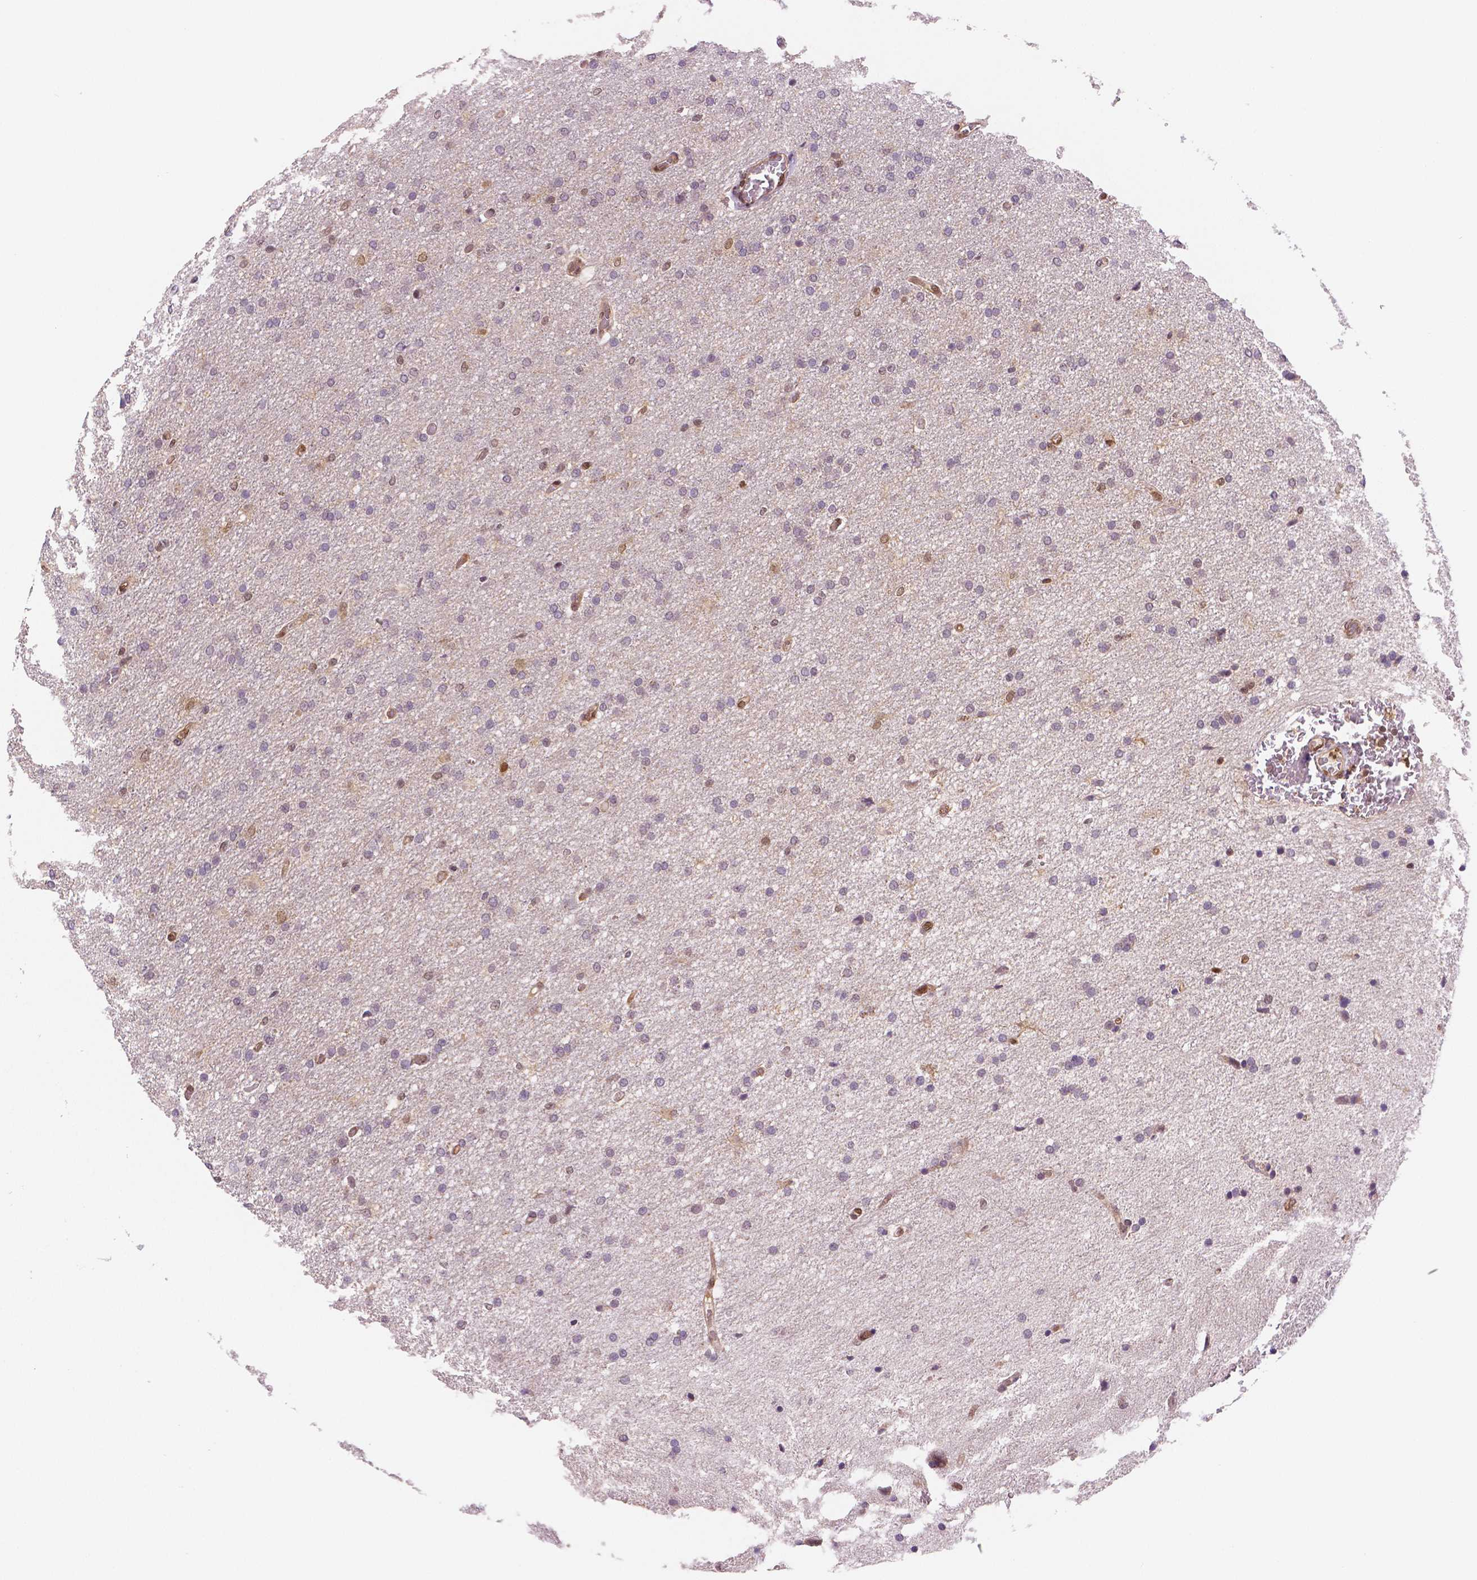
{"staining": {"intensity": "negative", "quantity": "none", "location": "none"}, "tissue": "glioma", "cell_type": "Tumor cells", "image_type": "cancer", "snomed": [{"axis": "morphology", "description": "Glioma, malignant, High grade"}, {"axis": "topography", "description": "Cerebral cortex"}], "caption": "There is no significant staining in tumor cells of malignant glioma (high-grade).", "gene": "STAT3", "patient": {"sex": "male", "age": 70}}